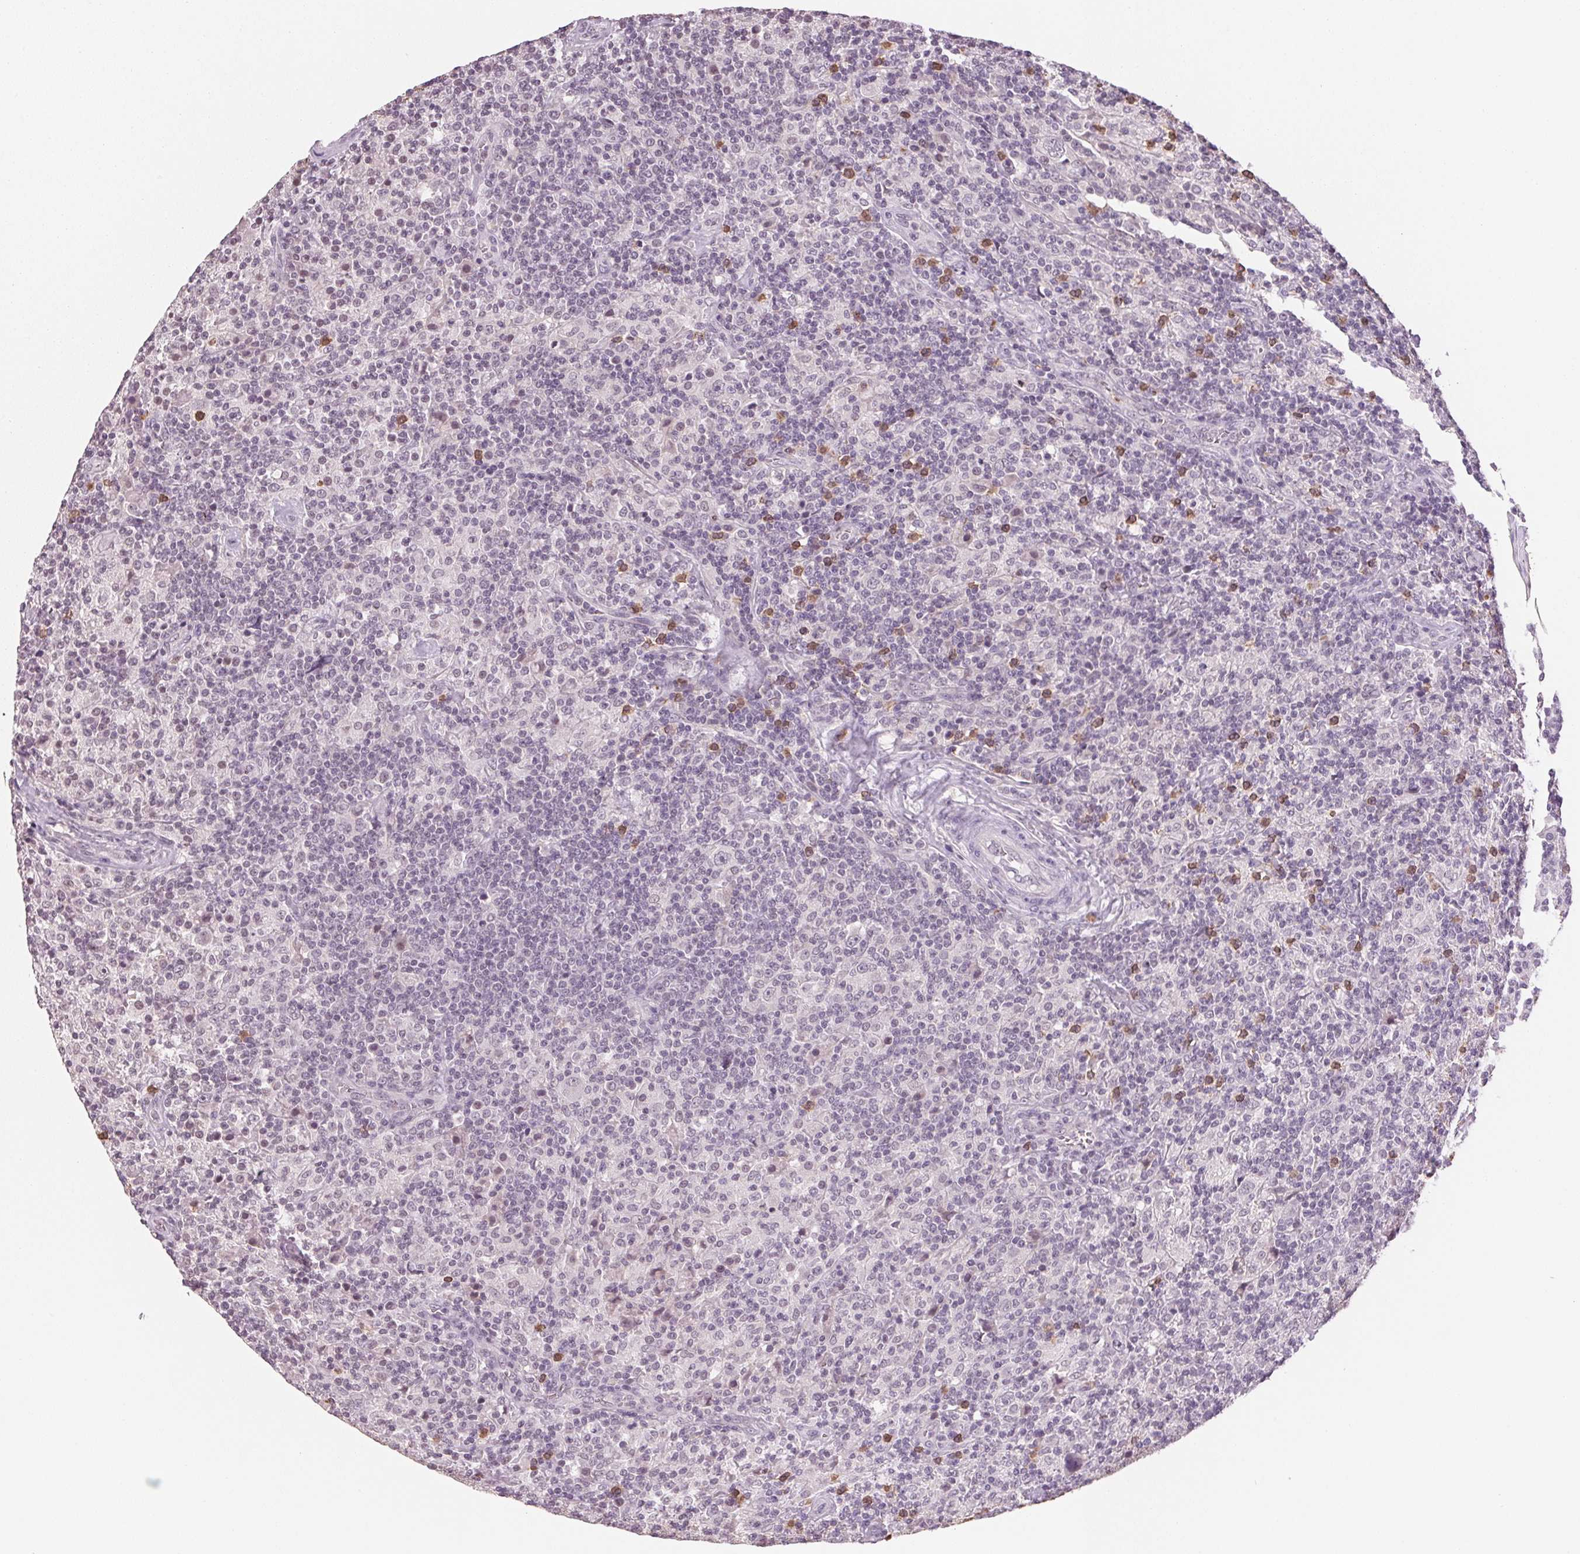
{"staining": {"intensity": "negative", "quantity": "none", "location": "none"}, "tissue": "lymphoma", "cell_type": "Tumor cells", "image_type": "cancer", "snomed": [{"axis": "morphology", "description": "Hodgkin's disease, NOS"}, {"axis": "topography", "description": "Lymph node"}], "caption": "Lymphoma was stained to show a protein in brown. There is no significant positivity in tumor cells. (DAB (3,3'-diaminobenzidine) IHC with hematoxylin counter stain).", "gene": "FNDC4", "patient": {"sex": "male", "age": 70}}